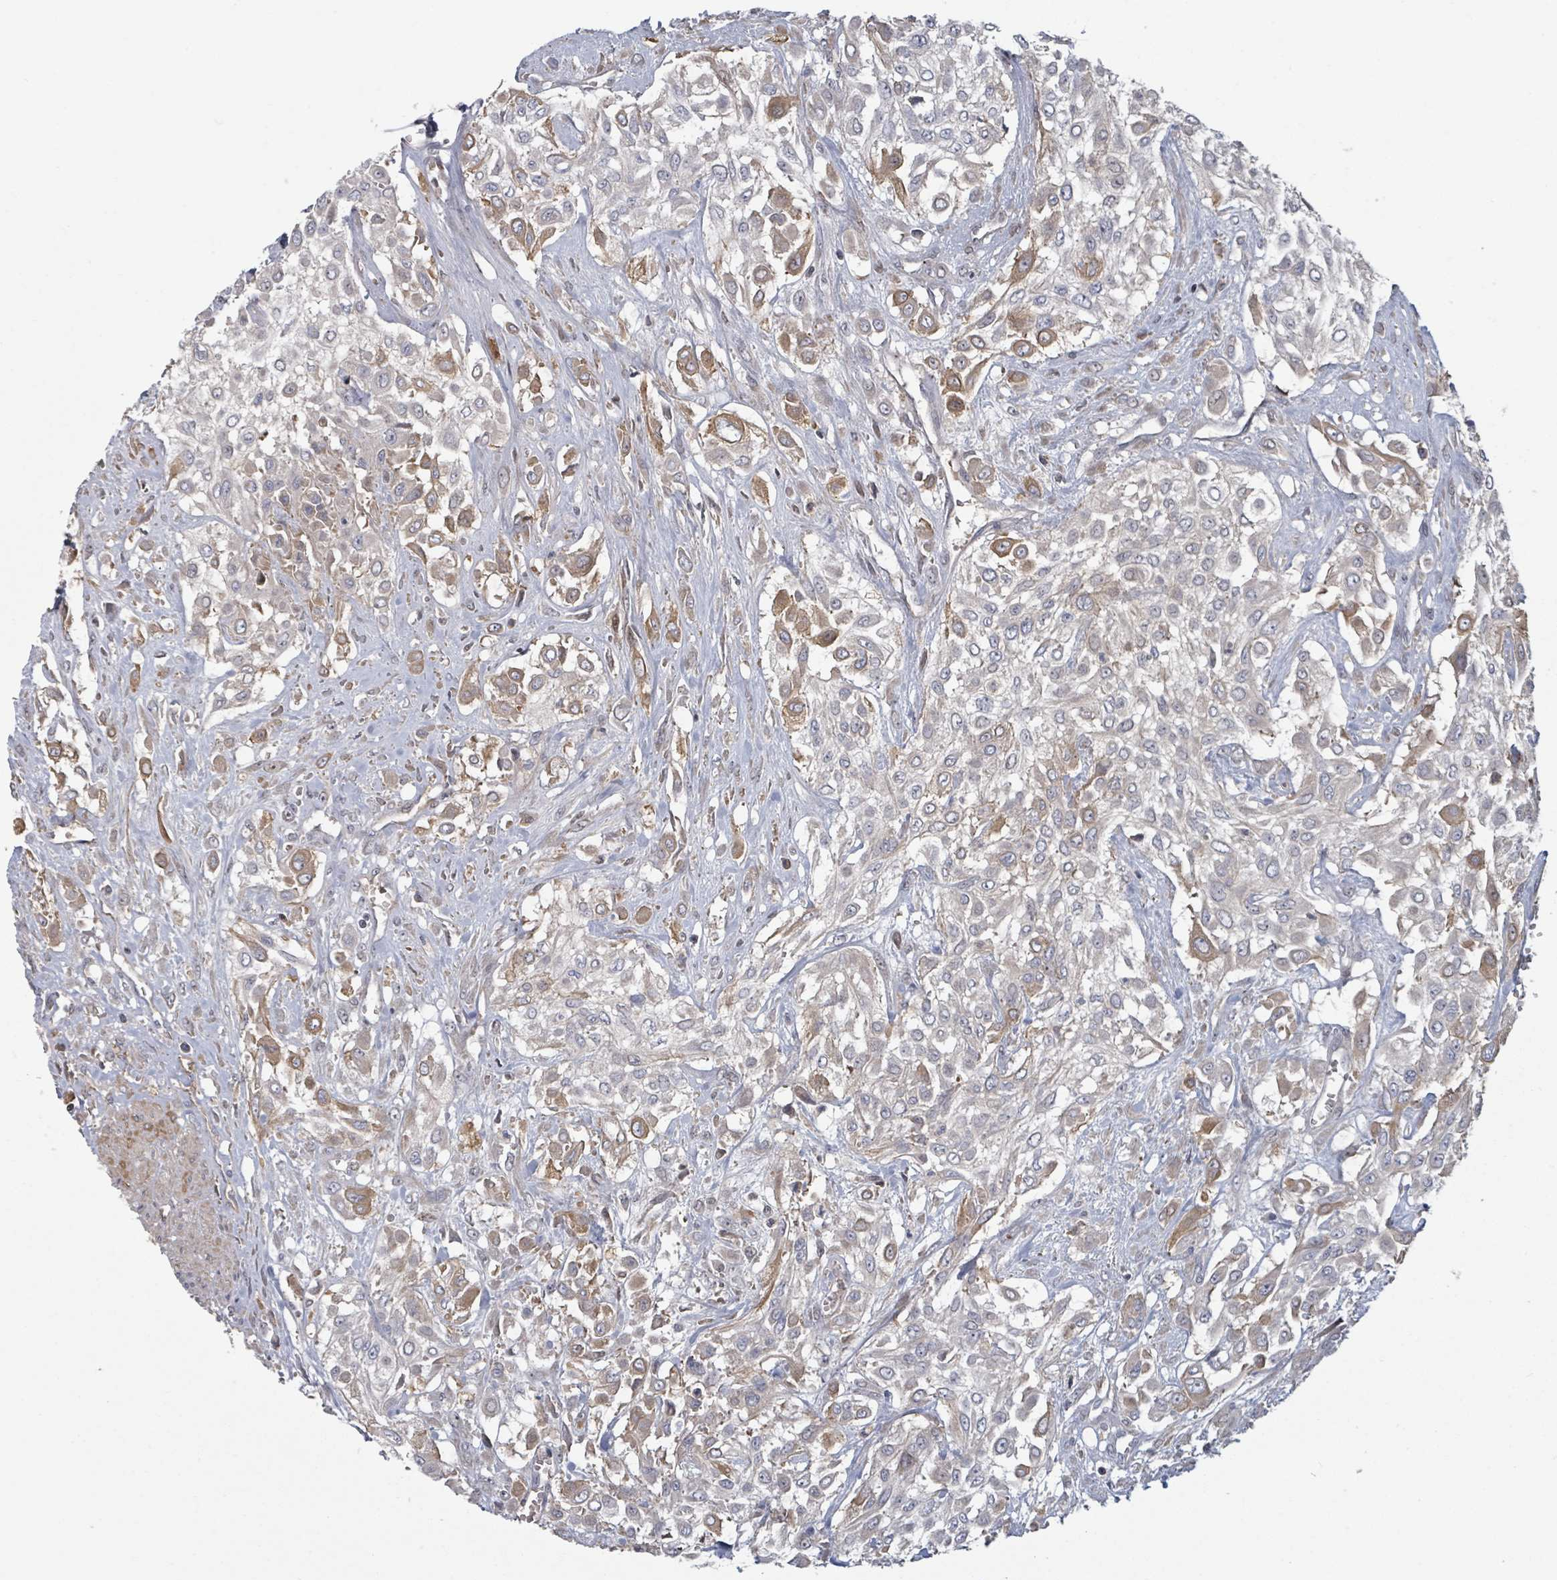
{"staining": {"intensity": "moderate", "quantity": "<25%", "location": "cytoplasmic/membranous"}, "tissue": "urothelial cancer", "cell_type": "Tumor cells", "image_type": "cancer", "snomed": [{"axis": "morphology", "description": "Urothelial carcinoma, High grade"}, {"axis": "topography", "description": "Urinary bladder"}], "caption": "Immunohistochemistry (DAB) staining of urothelial carcinoma (high-grade) demonstrates moderate cytoplasmic/membranous protein positivity in approximately <25% of tumor cells. (Brightfield microscopy of DAB IHC at high magnification).", "gene": "GABBR1", "patient": {"sex": "male", "age": 57}}